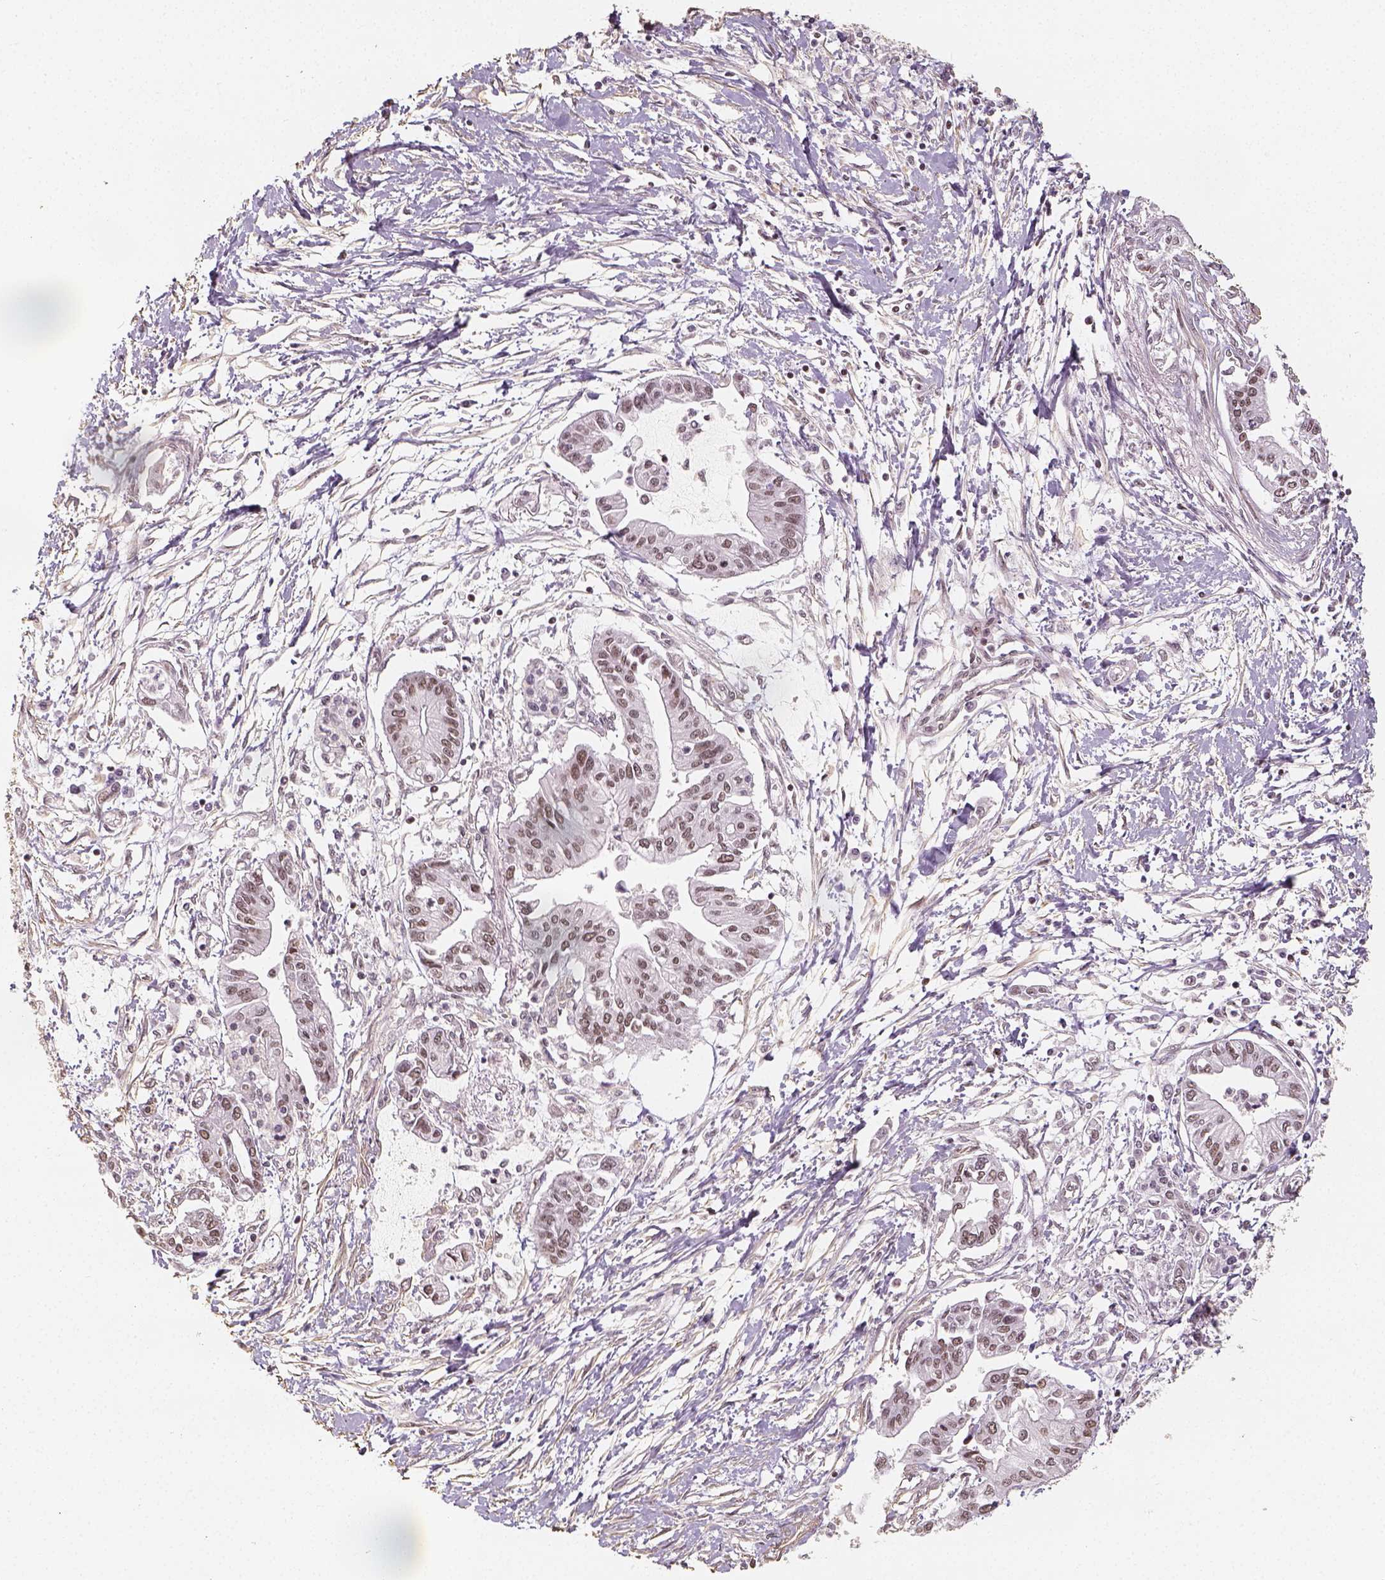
{"staining": {"intensity": "weak", "quantity": ">75%", "location": "nuclear"}, "tissue": "pancreatic cancer", "cell_type": "Tumor cells", "image_type": "cancer", "snomed": [{"axis": "morphology", "description": "Adenocarcinoma, NOS"}, {"axis": "topography", "description": "Pancreas"}], "caption": "Immunohistochemical staining of pancreatic cancer displays low levels of weak nuclear protein expression in approximately >75% of tumor cells.", "gene": "HDAC1", "patient": {"sex": "male", "age": 60}}